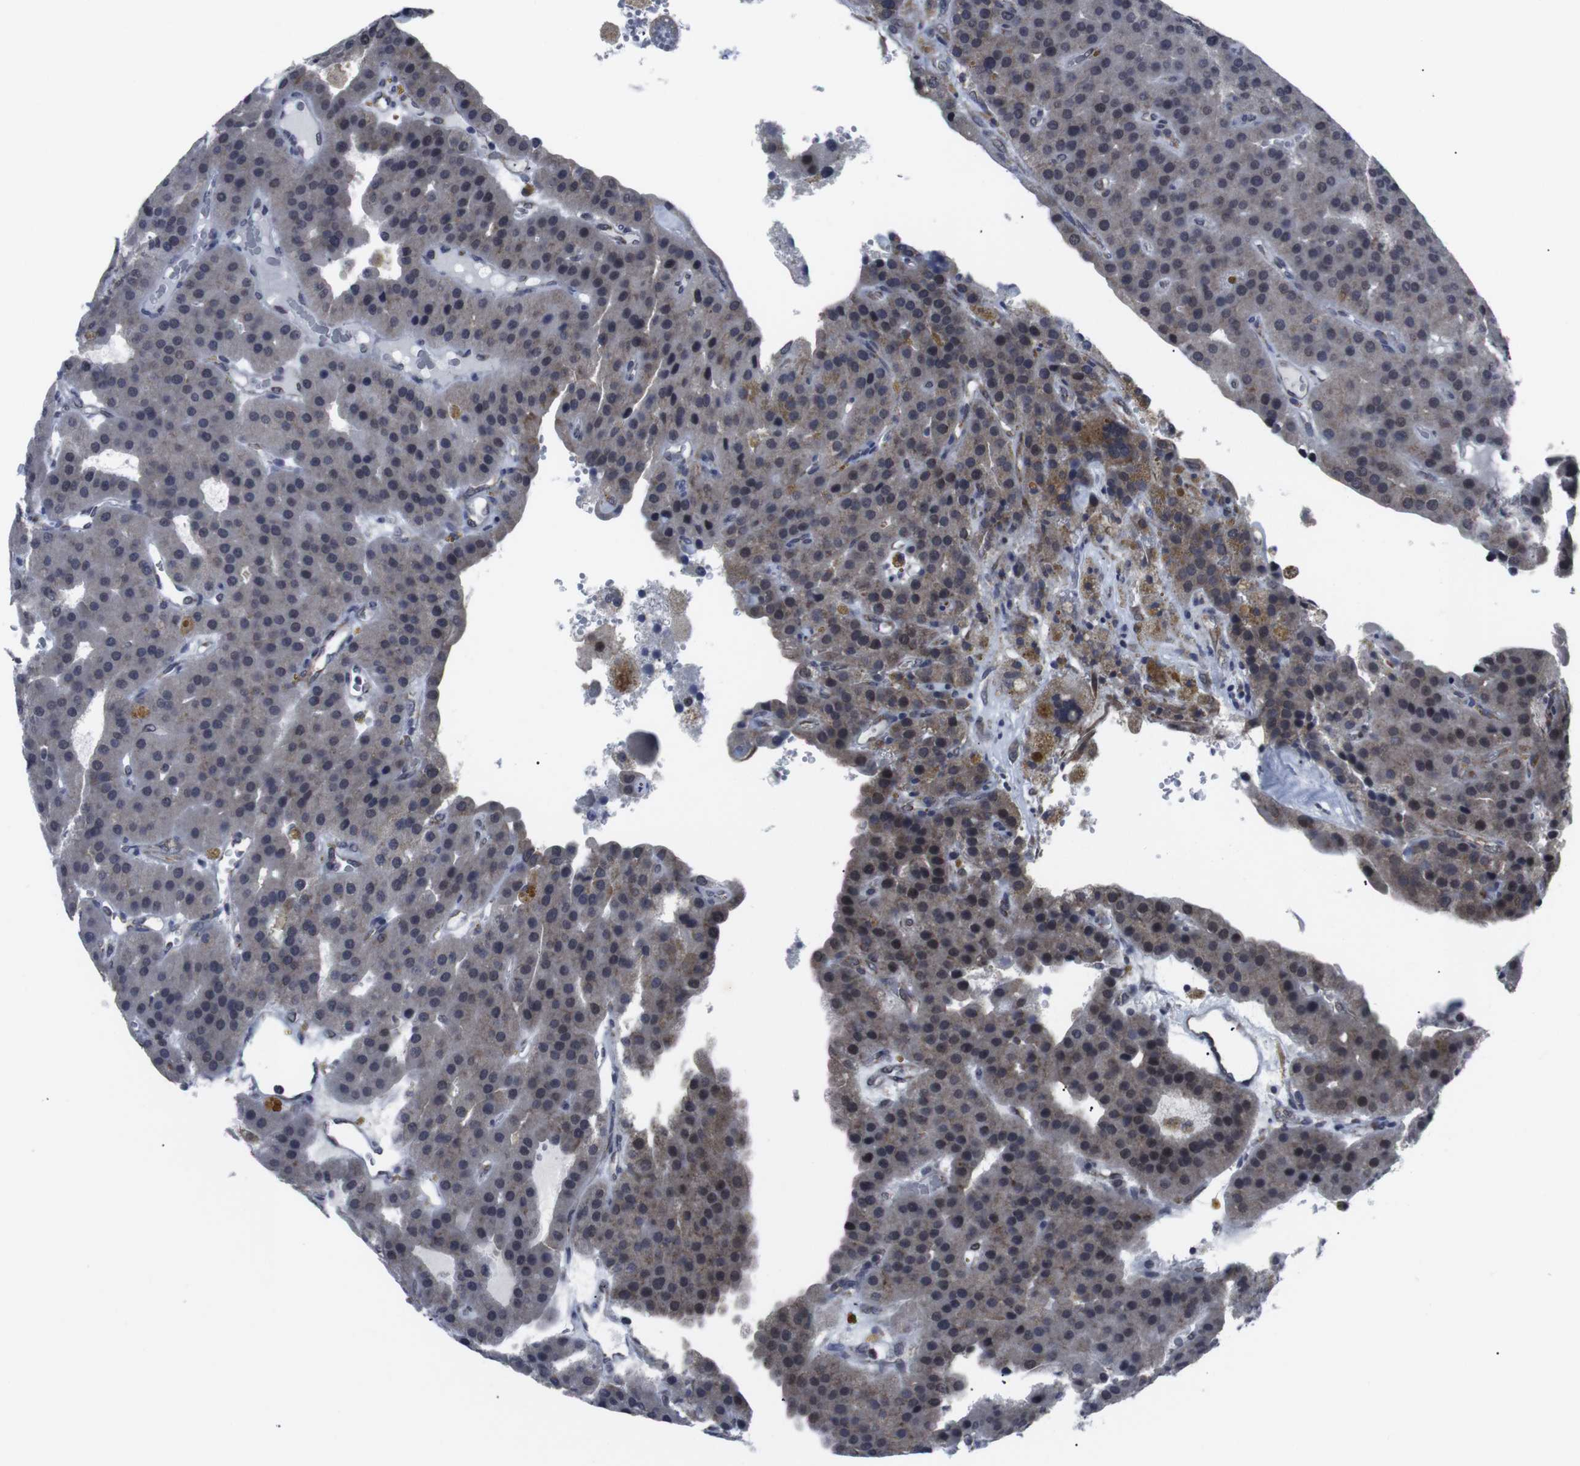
{"staining": {"intensity": "moderate", "quantity": "25%-75%", "location": "cytoplasmic/membranous,nuclear"}, "tissue": "parathyroid gland", "cell_type": "Glandular cells", "image_type": "normal", "snomed": [{"axis": "morphology", "description": "Normal tissue, NOS"}, {"axis": "morphology", "description": "Adenoma, NOS"}, {"axis": "topography", "description": "Parathyroid gland"}], "caption": "This is an image of immunohistochemistry (IHC) staining of unremarkable parathyroid gland, which shows moderate staining in the cytoplasmic/membranous,nuclear of glandular cells.", "gene": "GEMIN2", "patient": {"sex": "female", "age": 86}}